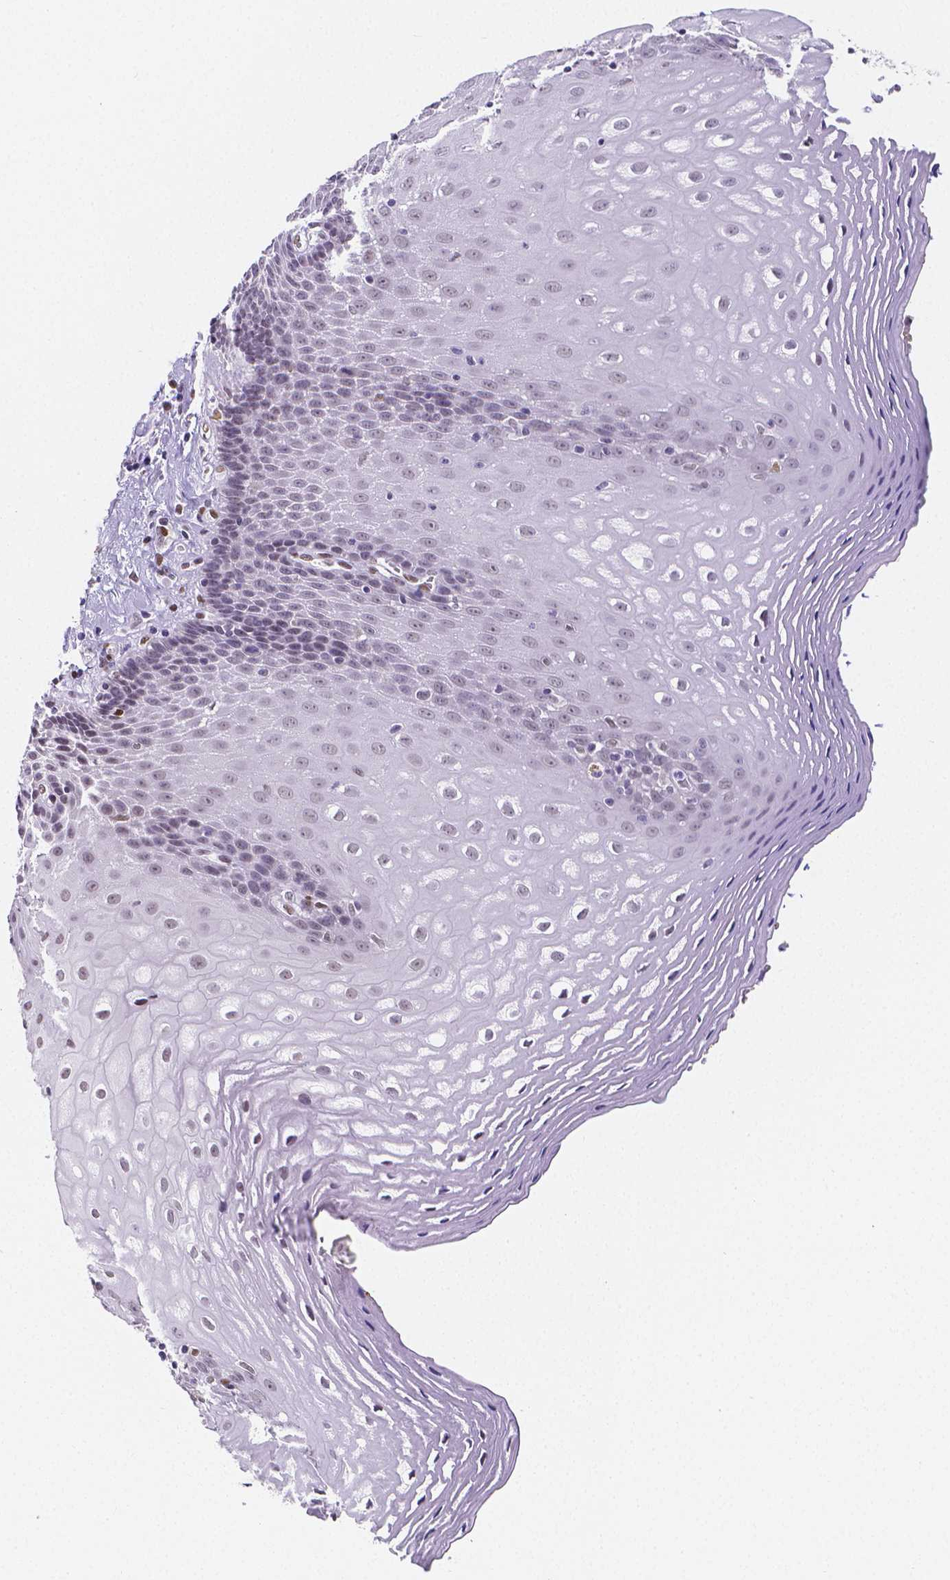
{"staining": {"intensity": "negative", "quantity": "none", "location": "none"}, "tissue": "esophagus", "cell_type": "Squamous epithelial cells", "image_type": "normal", "snomed": [{"axis": "morphology", "description": "Normal tissue, NOS"}, {"axis": "topography", "description": "Esophagus"}], "caption": "Squamous epithelial cells are negative for brown protein staining in unremarkable esophagus.", "gene": "MEF2C", "patient": {"sex": "female", "age": 68}}